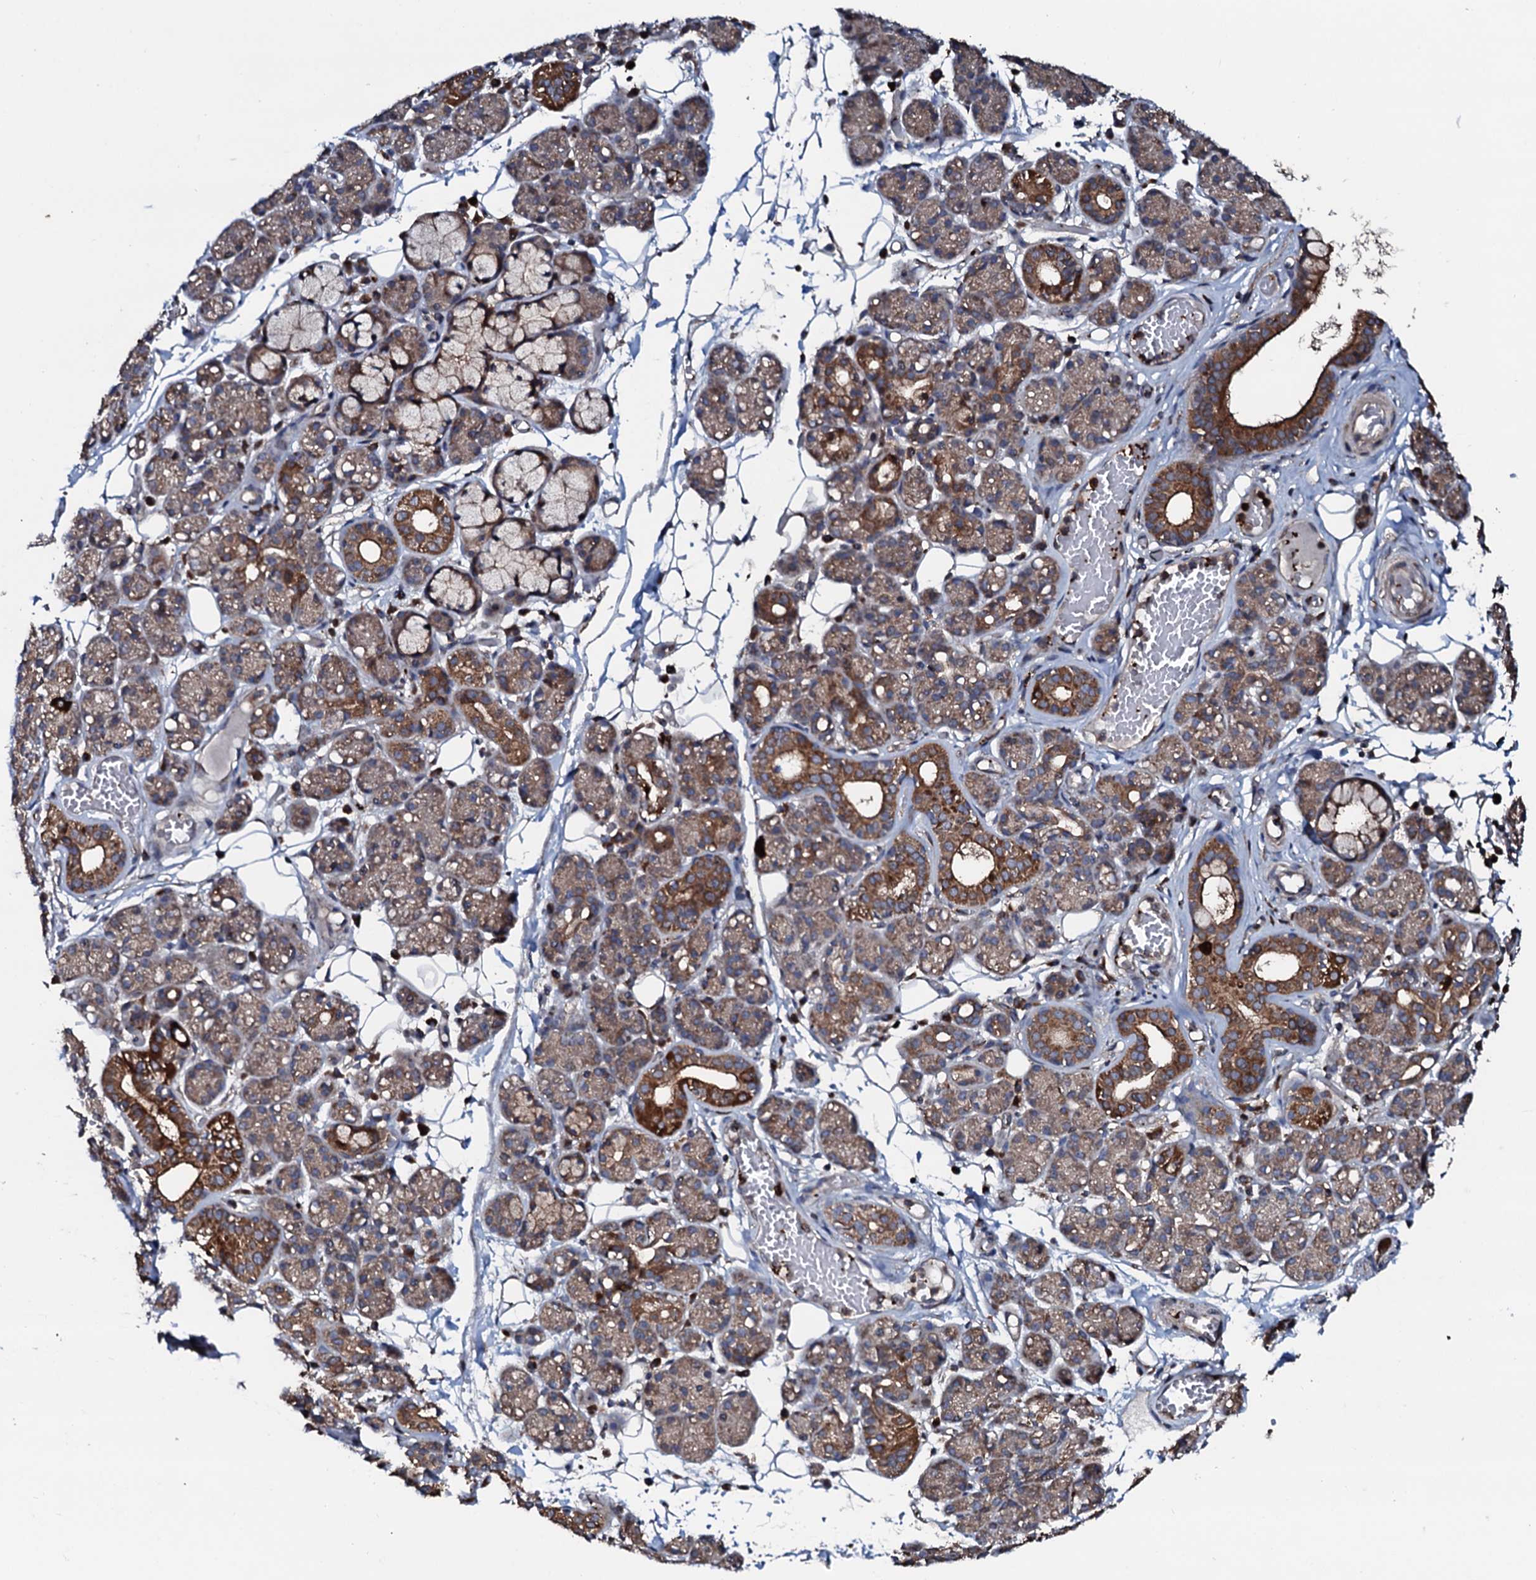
{"staining": {"intensity": "moderate", "quantity": "25%-75%", "location": "cytoplasmic/membranous"}, "tissue": "salivary gland", "cell_type": "Glandular cells", "image_type": "normal", "snomed": [{"axis": "morphology", "description": "Normal tissue, NOS"}, {"axis": "topography", "description": "Salivary gland"}], "caption": "Glandular cells show medium levels of moderate cytoplasmic/membranous expression in approximately 25%-75% of cells in benign salivary gland.", "gene": "ENSG00000256591", "patient": {"sex": "male", "age": 63}}